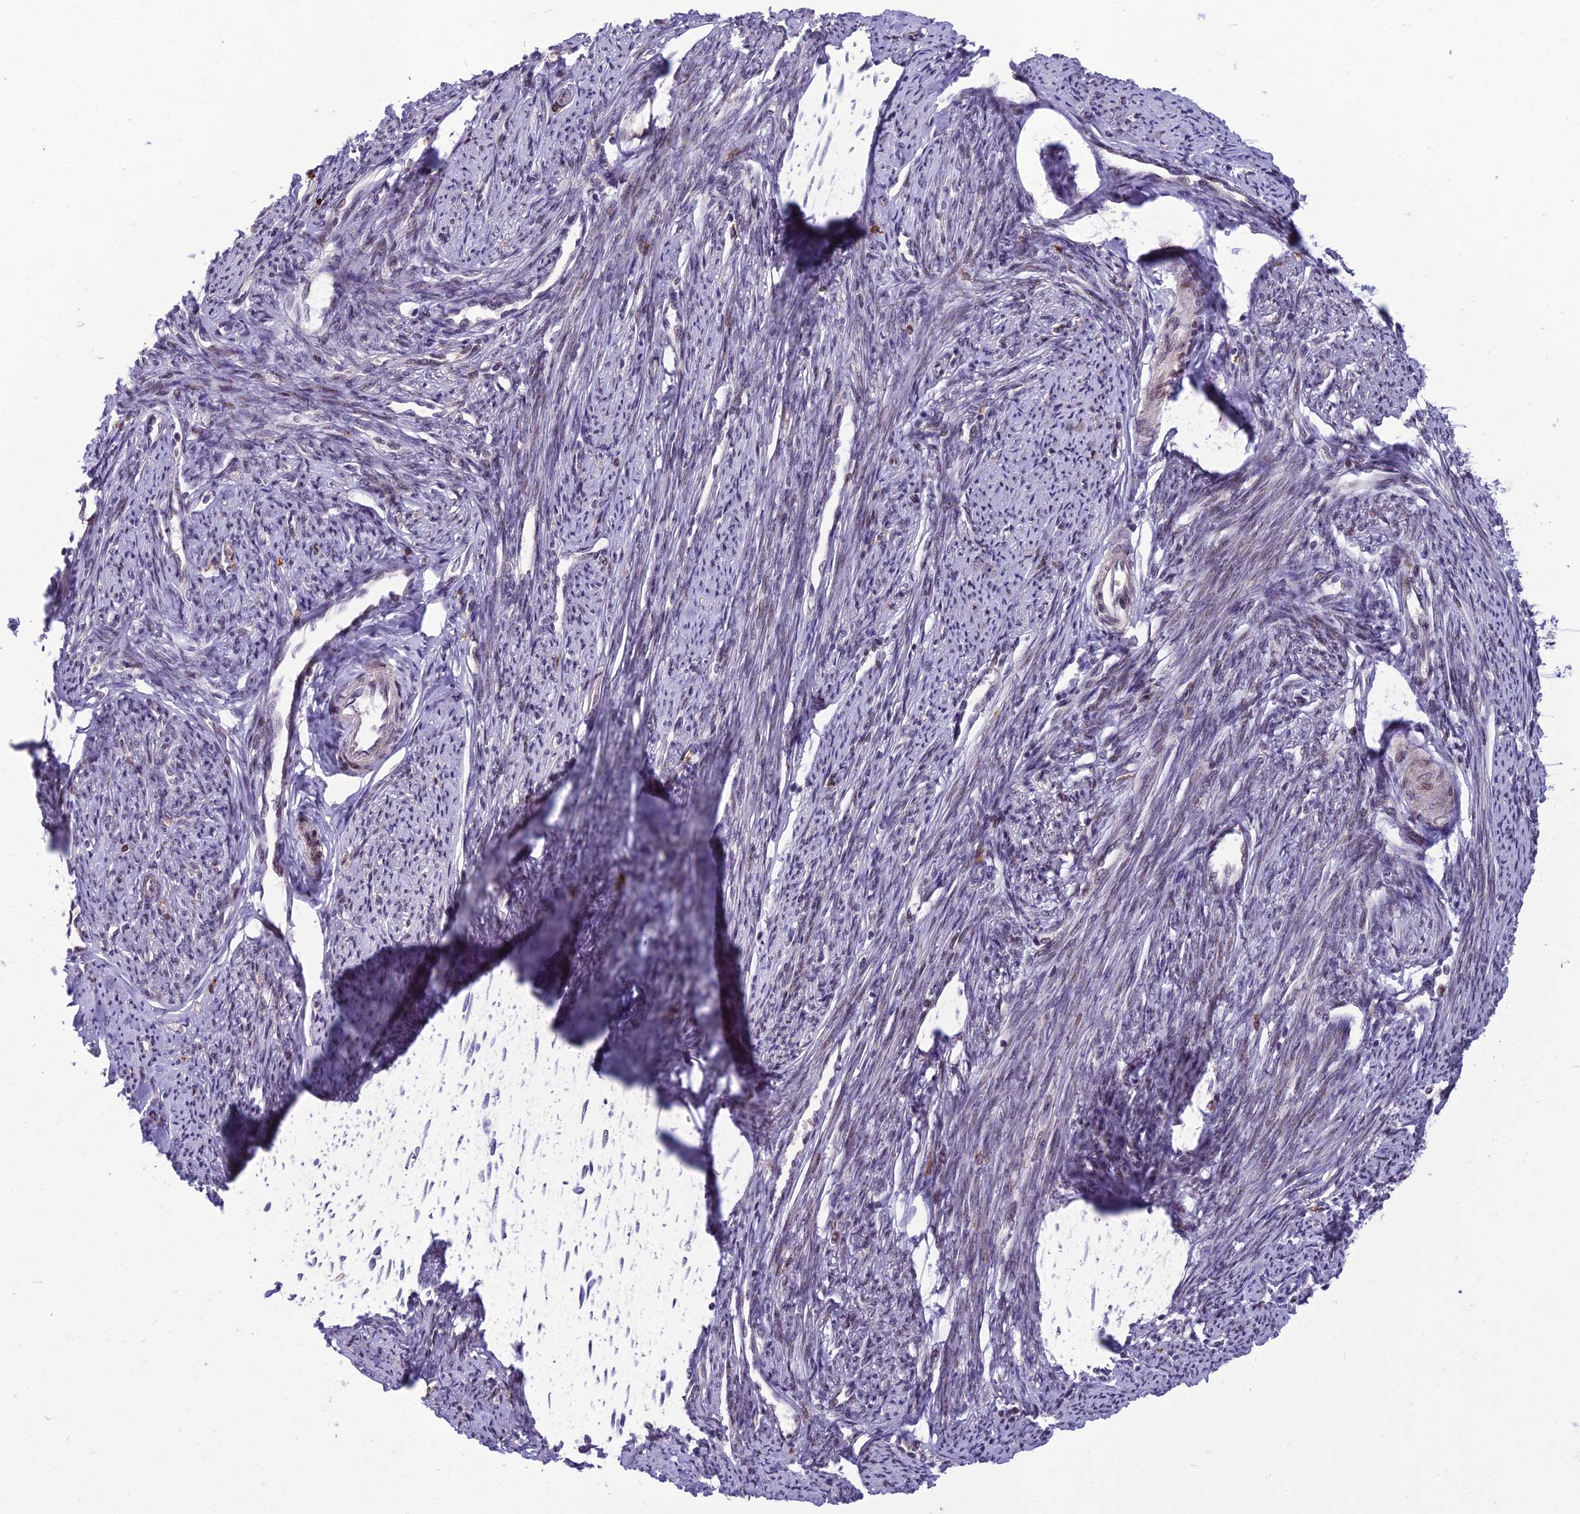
{"staining": {"intensity": "weak", "quantity": "25%-75%", "location": "cytoplasmic/membranous,nuclear"}, "tissue": "smooth muscle", "cell_type": "Smooth muscle cells", "image_type": "normal", "snomed": [{"axis": "morphology", "description": "Normal tissue, NOS"}, {"axis": "topography", "description": "Smooth muscle"}, {"axis": "topography", "description": "Uterus"}], "caption": "Benign smooth muscle displays weak cytoplasmic/membranous,nuclear positivity in about 25%-75% of smooth muscle cells, visualized by immunohistochemistry.", "gene": "FBRS", "patient": {"sex": "female", "age": 59}}